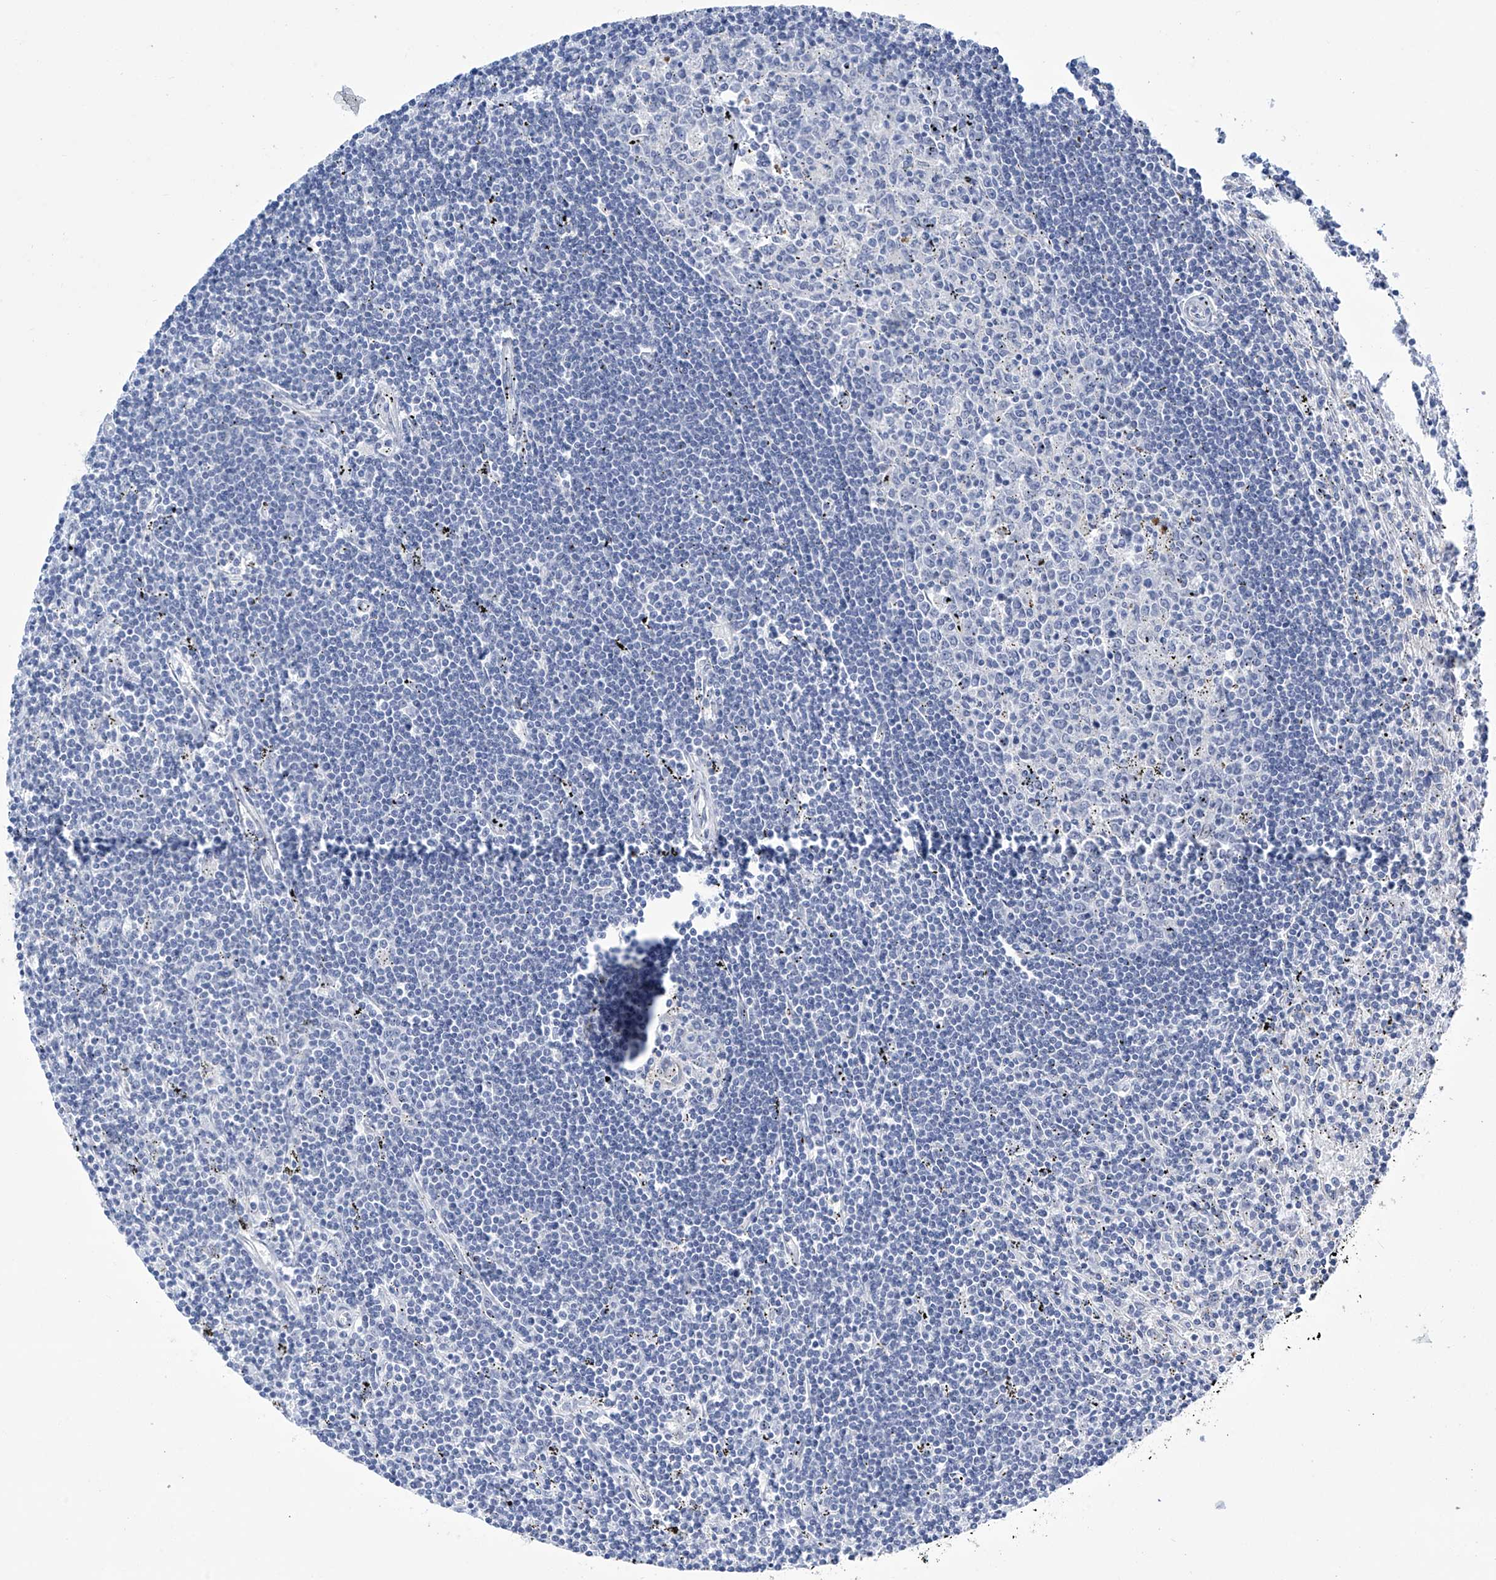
{"staining": {"intensity": "negative", "quantity": "none", "location": "none"}, "tissue": "lymphoma", "cell_type": "Tumor cells", "image_type": "cancer", "snomed": [{"axis": "morphology", "description": "Malignant lymphoma, non-Hodgkin's type, Low grade"}, {"axis": "topography", "description": "Spleen"}], "caption": "Protein analysis of low-grade malignant lymphoma, non-Hodgkin's type exhibits no significant staining in tumor cells.", "gene": "TRIM60", "patient": {"sex": "male", "age": 76}}